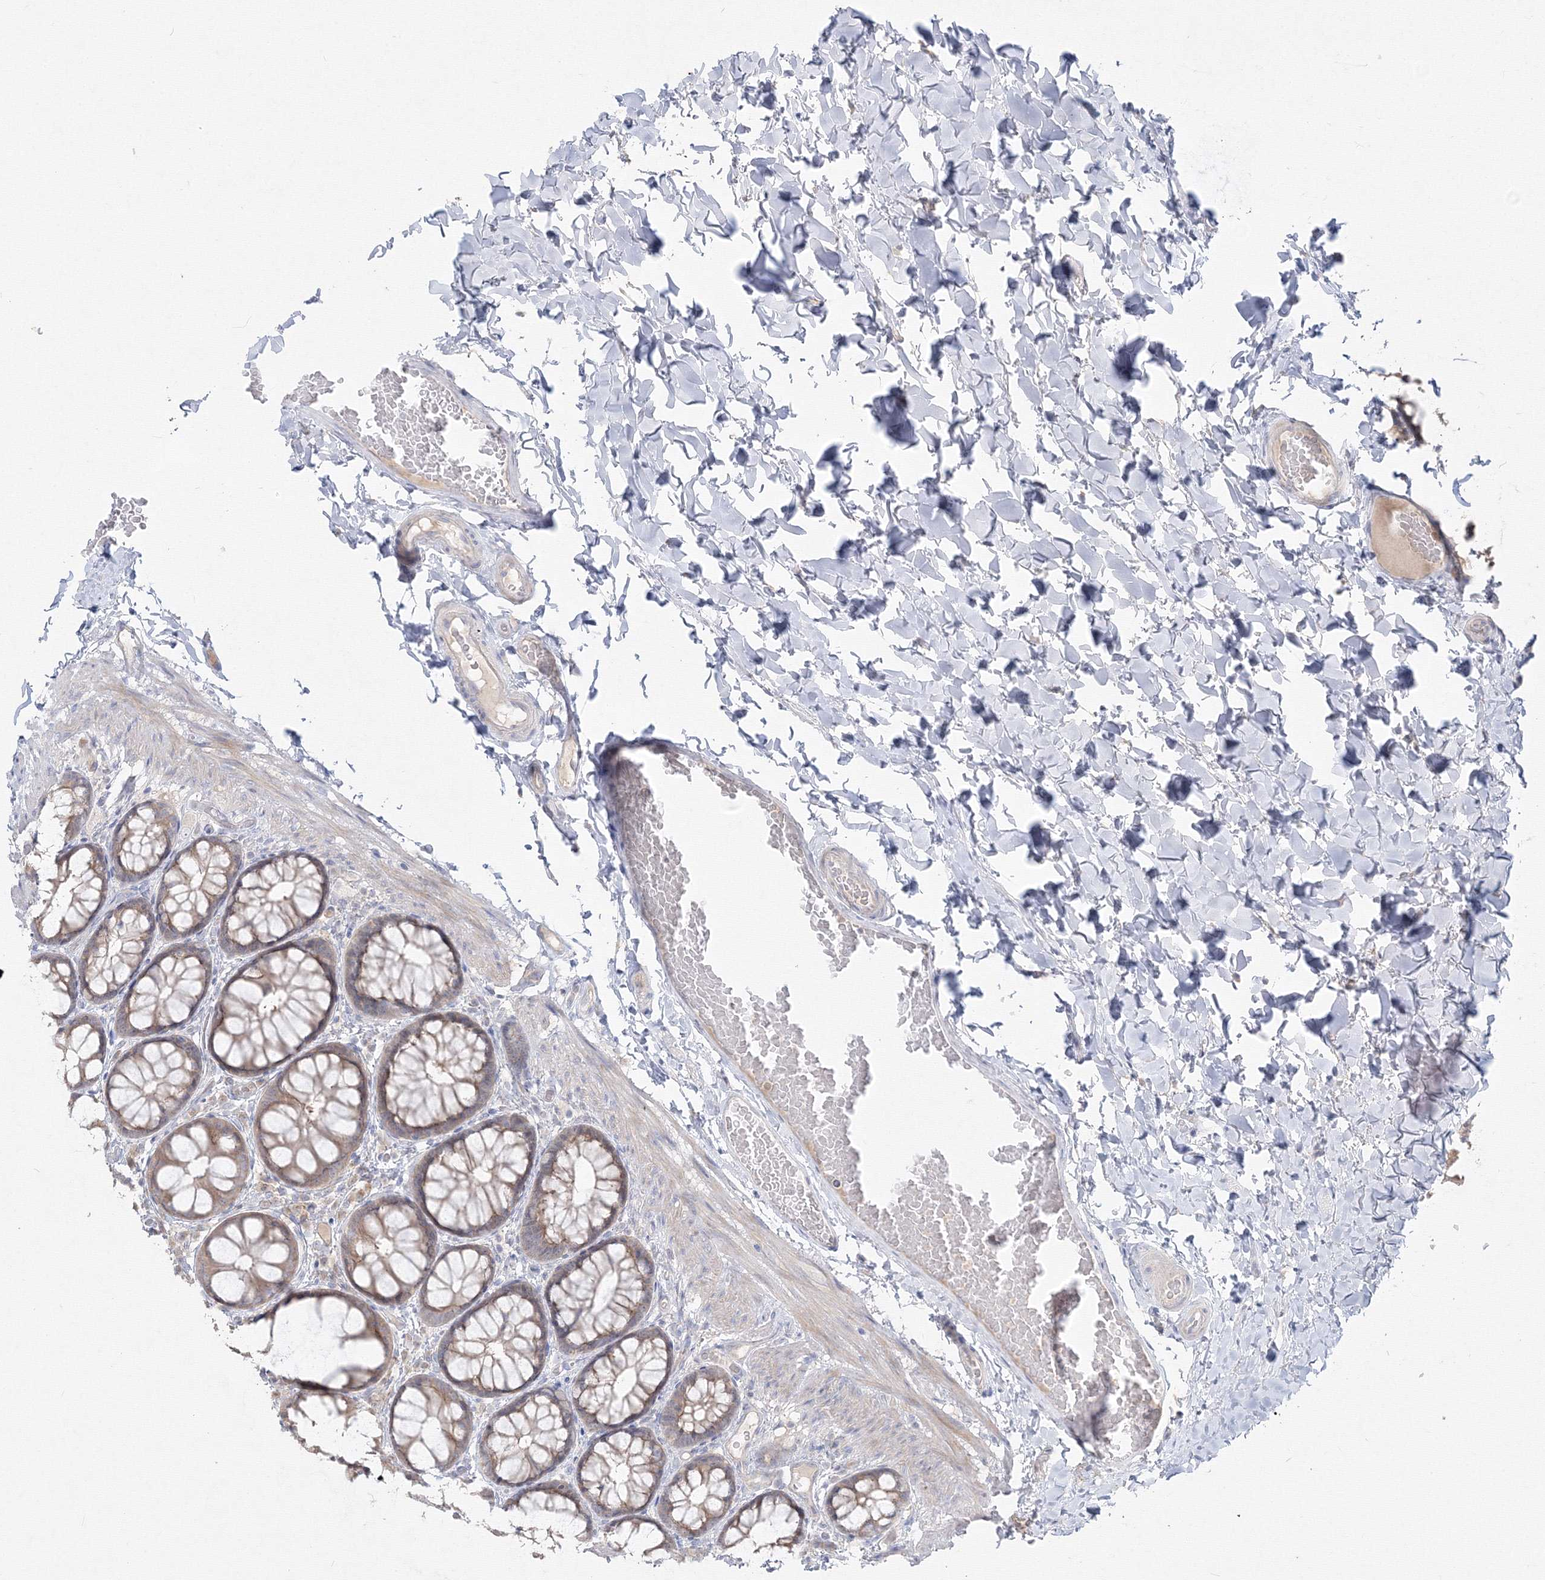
{"staining": {"intensity": "negative", "quantity": "none", "location": "none"}, "tissue": "colon", "cell_type": "Endothelial cells", "image_type": "normal", "snomed": [{"axis": "morphology", "description": "Normal tissue, NOS"}, {"axis": "topography", "description": "Colon"}], "caption": "High magnification brightfield microscopy of benign colon stained with DAB (brown) and counterstained with hematoxylin (blue): endothelial cells show no significant positivity. The staining was performed using DAB to visualize the protein expression in brown, while the nuclei were stained in blue with hematoxylin (Magnification: 20x).", "gene": "FBXL8", "patient": {"sex": "male", "age": 47}}